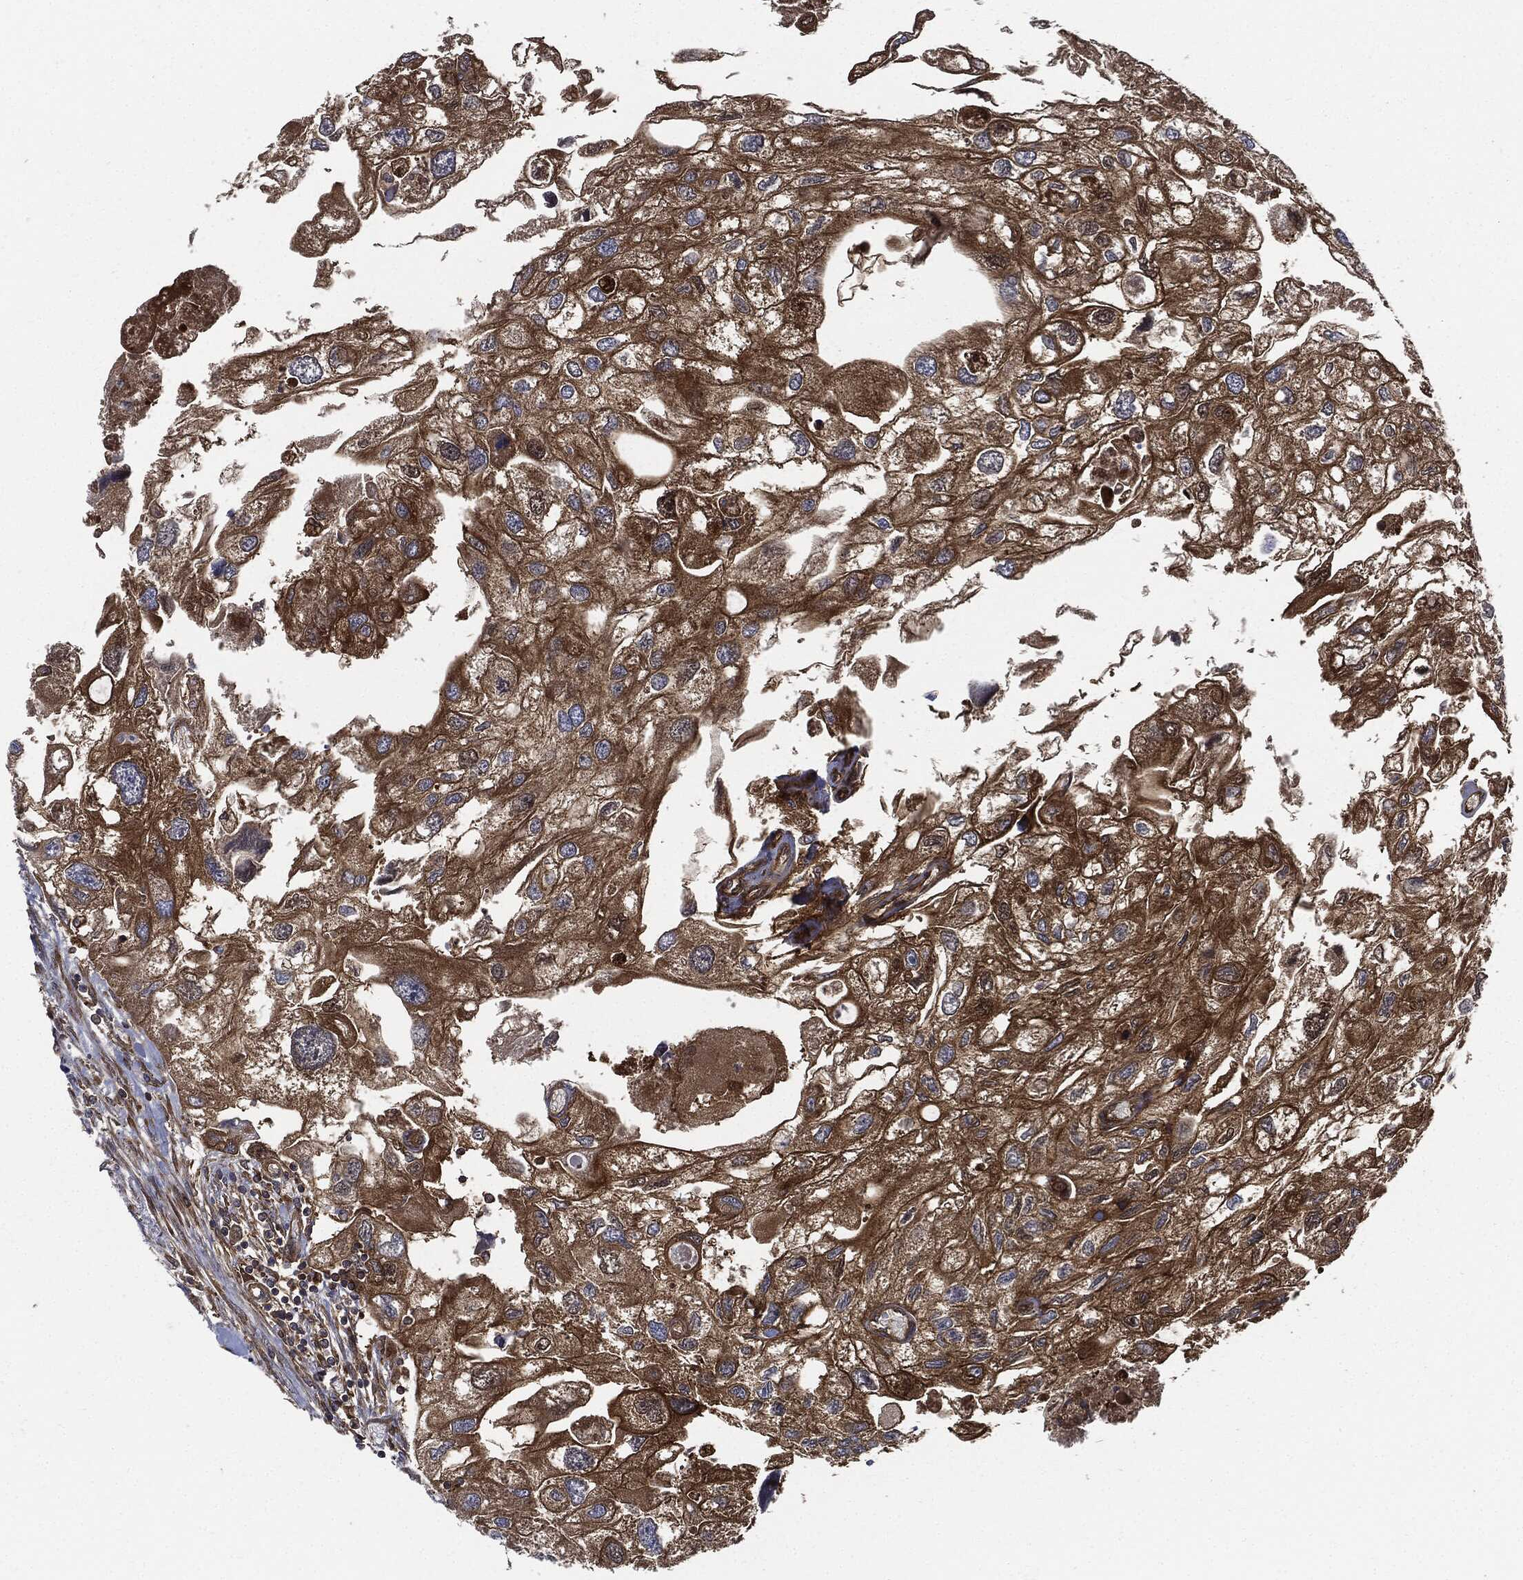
{"staining": {"intensity": "strong", "quantity": ">75%", "location": "cytoplasmic/membranous"}, "tissue": "urothelial cancer", "cell_type": "Tumor cells", "image_type": "cancer", "snomed": [{"axis": "morphology", "description": "Urothelial carcinoma, High grade"}, {"axis": "topography", "description": "Urinary bladder"}], "caption": "High-grade urothelial carcinoma stained with DAB immunohistochemistry shows high levels of strong cytoplasmic/membranous staining in about >75% of tumor cells.", "gene": "XPNPEP1", "patient": {"sex": "male", "age": 59}}